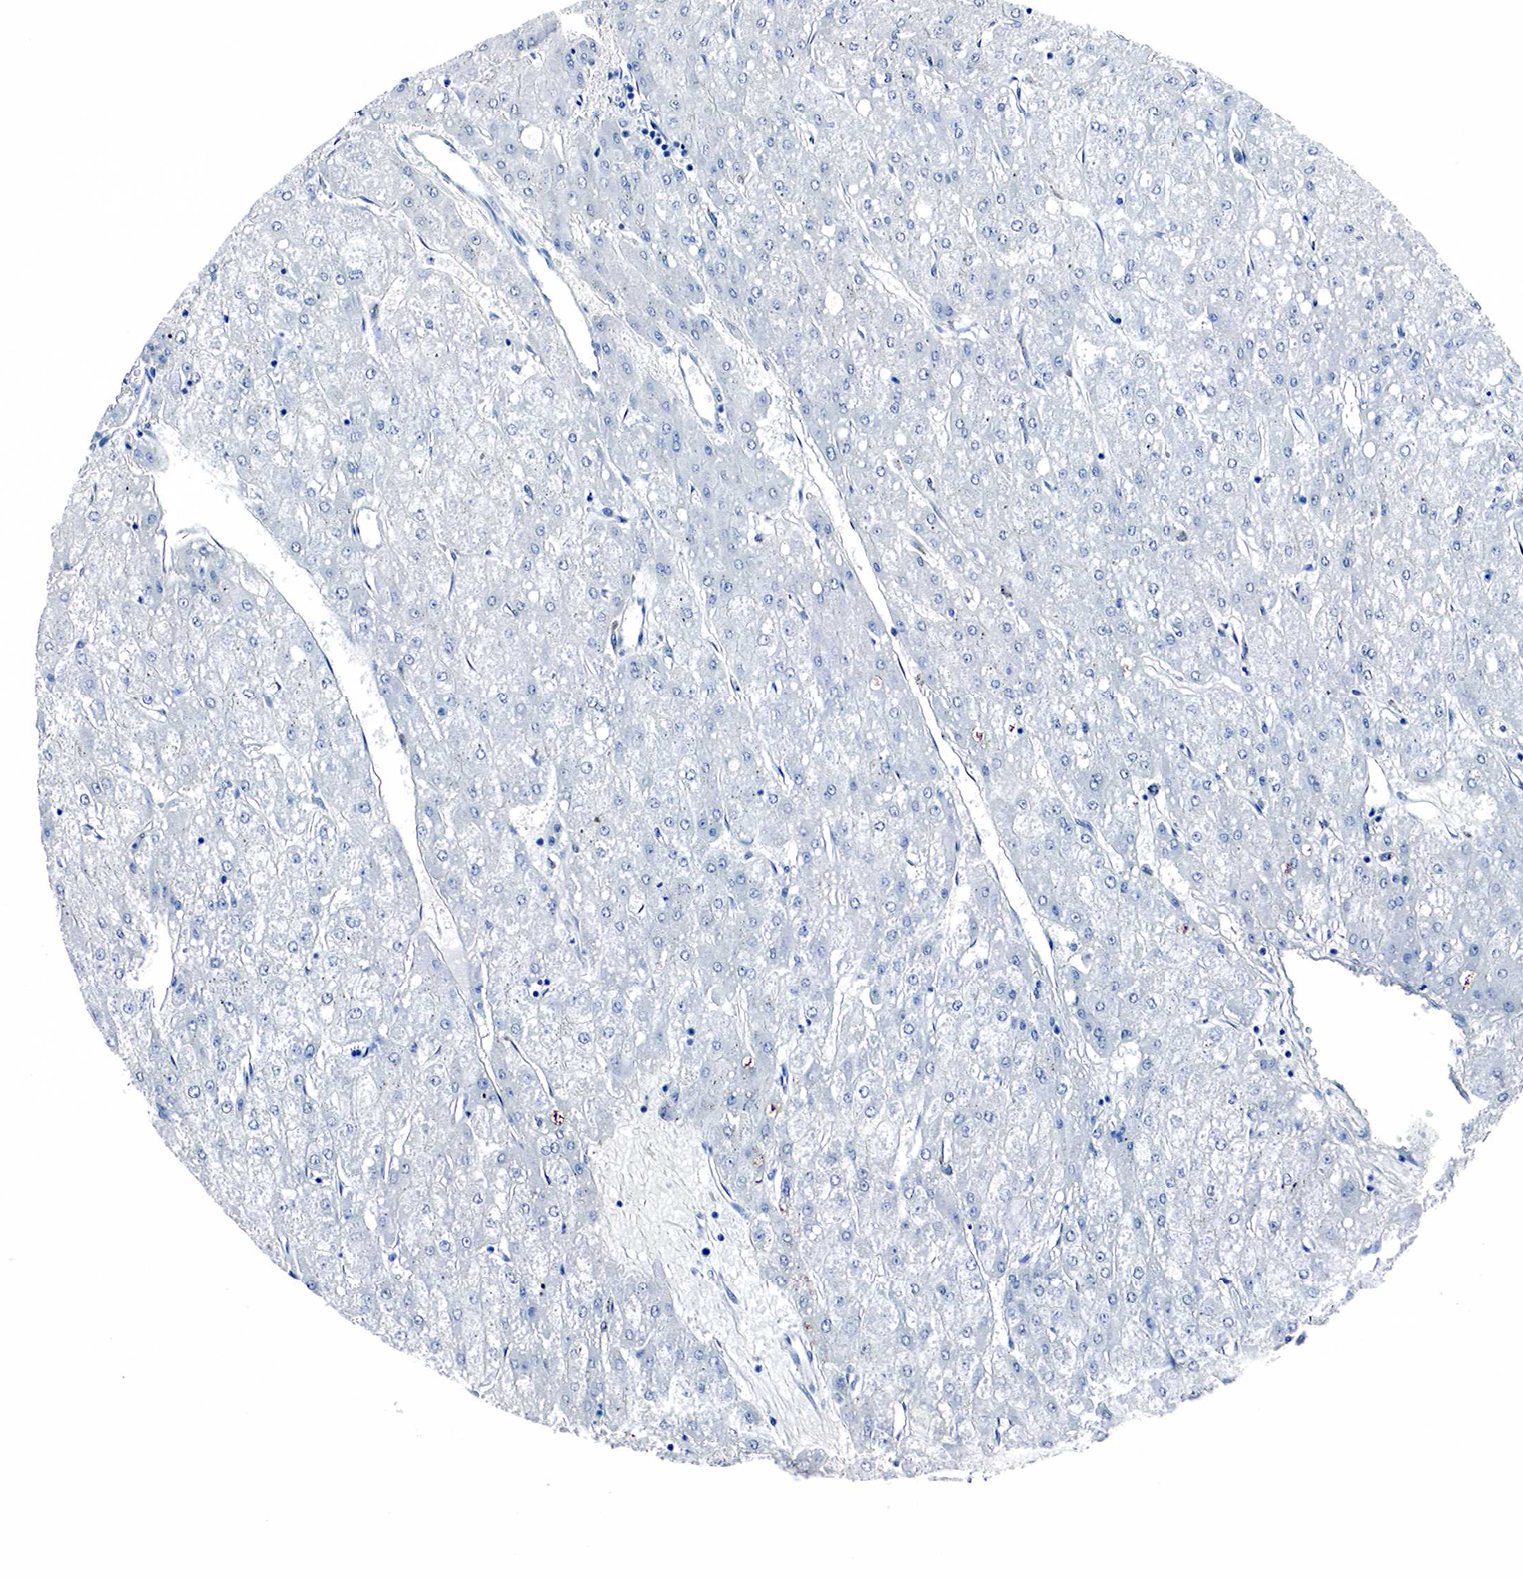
{"staining": {"intensity": "negative", "quantity": "none", "location": "none"}, "tissue": "stomach cancer", "cell_type": "Tumor cells", "image_type": "cancer", "snomed": [{"axis": "morphology", "description": "Adenocarcinoma, NOS"}, {"axis": "topography", "description": "Stomach, upper"}], "caption": "Immunohistochemistry (IHC) of stomach cancer (adenocarcinoma) shows no staining in tumor cells.", "gene": "GAST", "patient": {"sex": "female", "age": 50}}